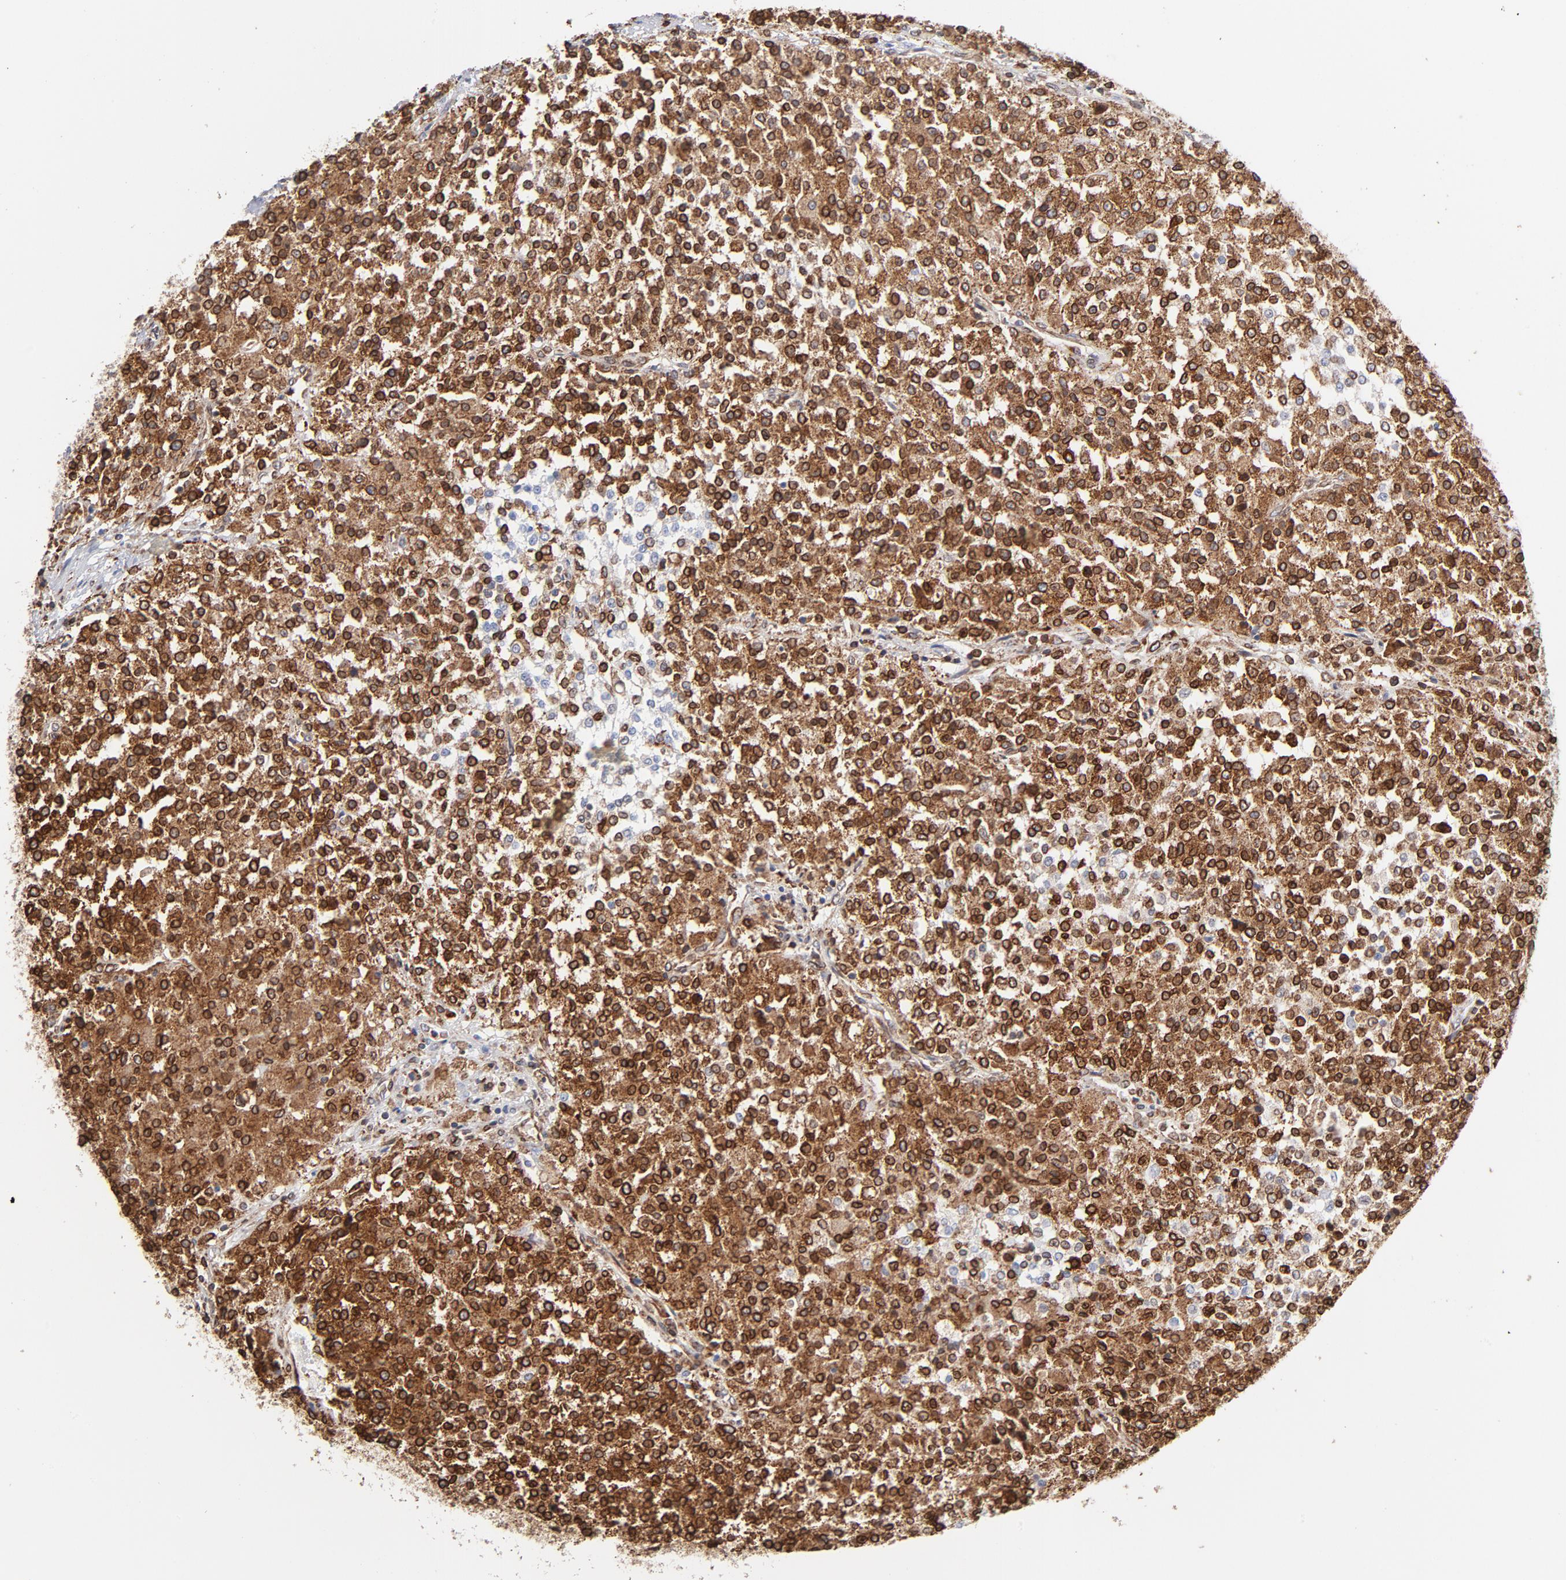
{"staining": {"intensity": "strong", "quantity": ">75%", "location": "cytoplasmic/membranous"}, "tissue": "testis cancer", "cell_type": "Tumor cells", "image_type": "cancer", "snomed": [{"axis": "morphology", "description": "Seminoma, NOS"}, {"axis": "topography", "description": "Testis"}], "caption": "IHC (DAB) staining of testis cancer exhibits strong cytoplasmic/membranous protein expression in approximately >75% of tumor cells. (DAB IHC with brightfield microscopy, high magnification).", "gene": "CANX", "patient": {"sex": "male", "age": 59}}